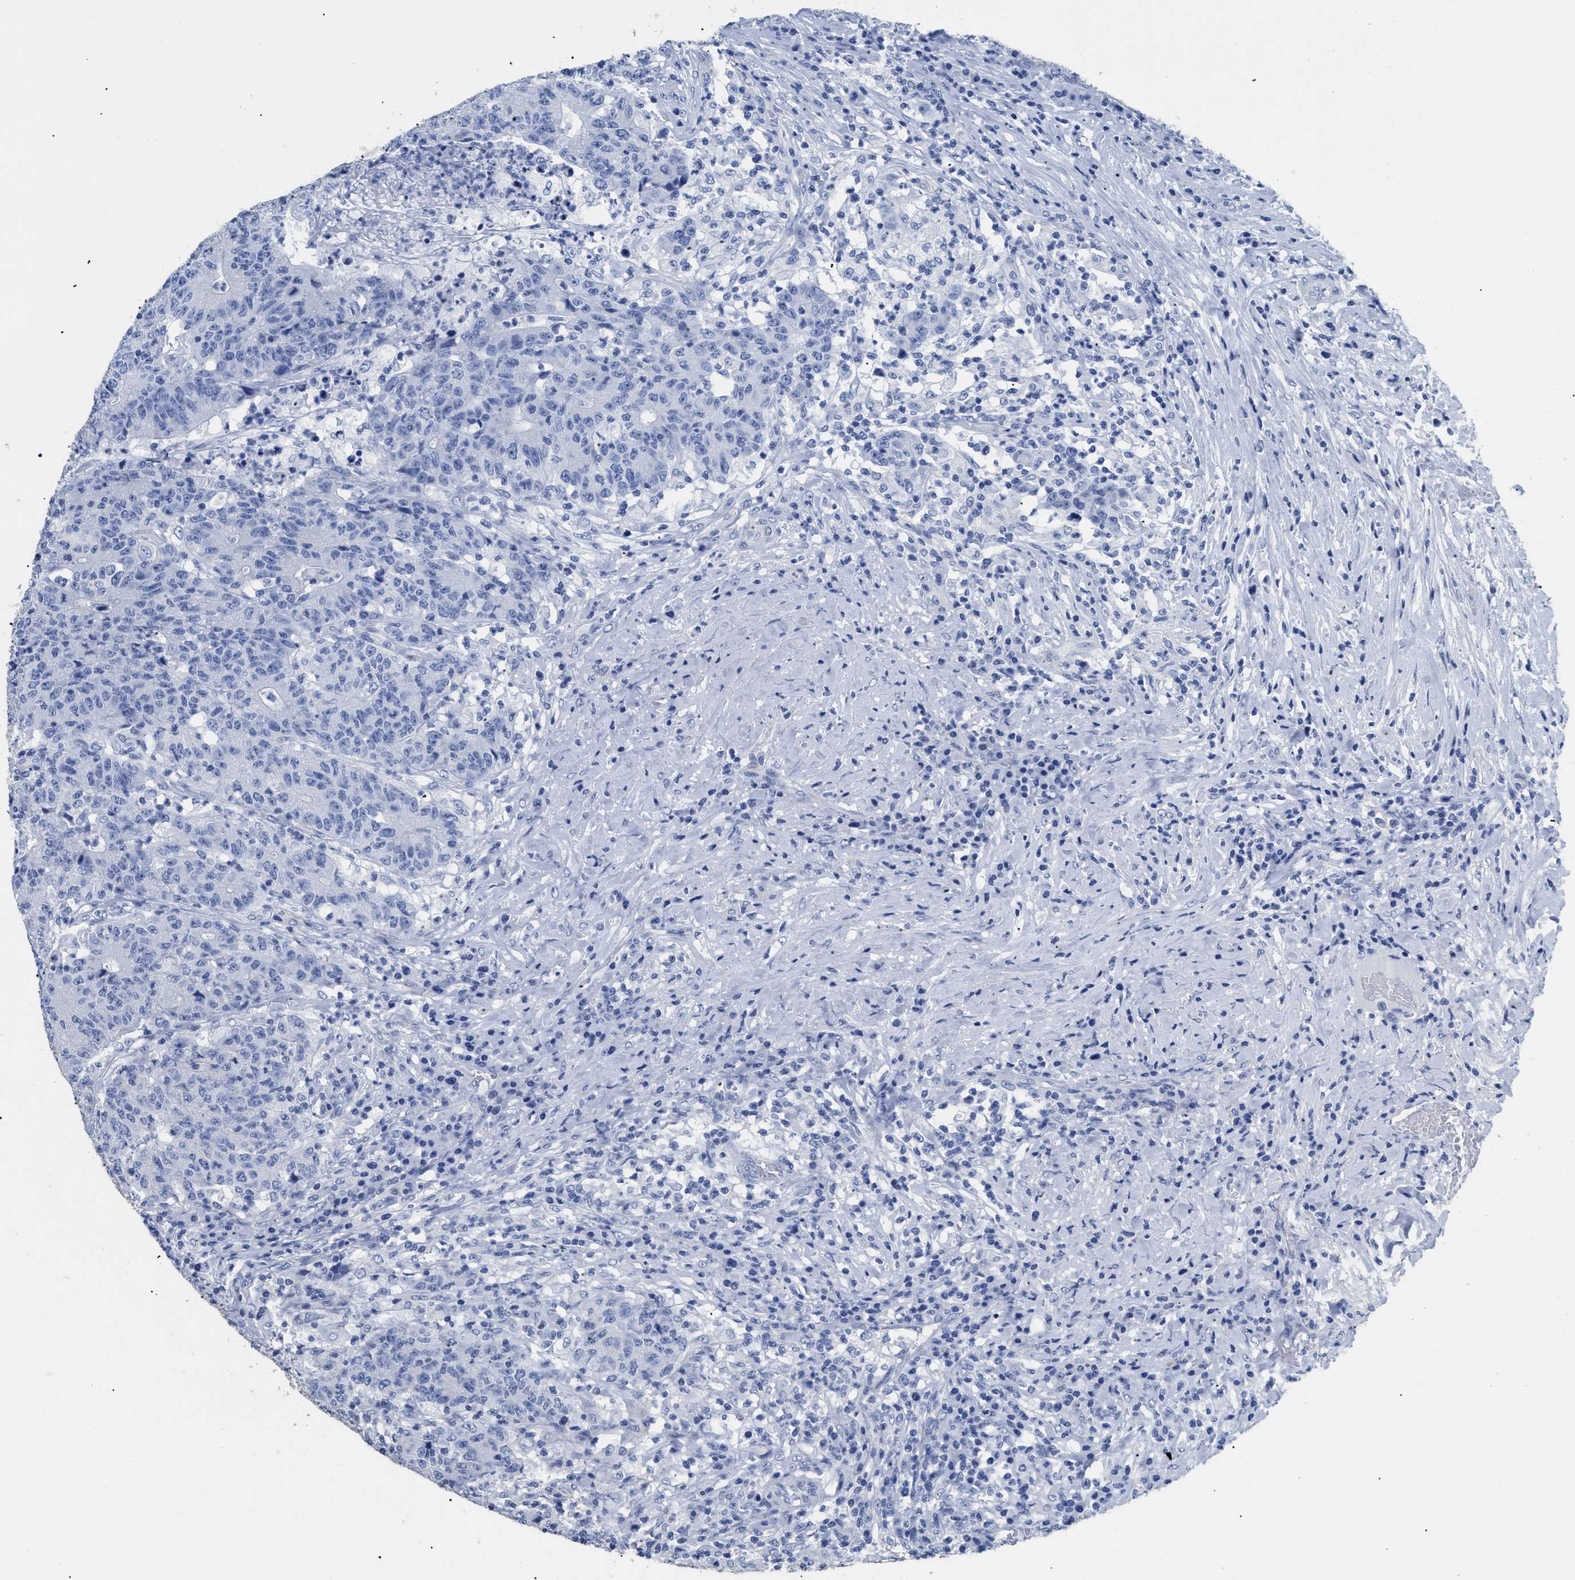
{"staining": {"intensity": "negative", "quantity": "none", "location": "none"}, "tissue": "colorectal cancer", "cell_type": "Tumor cells", "image_type": "cancer", "snomed": [{"axis": "morphology", "description": "Normal tissue, NOS"}, {"axis": "morphology", "description": "Adenocarcinoma, NOS"}, {"axis": "topography", "description": "Colon"}], "caption": "A photomicrograph of colorectal cancer (adenocarcinoma) stained for a protein shows no brown staining in tumor cells.", "gene": "DLC1", "patient": {"sex": "female", "age": 75}}